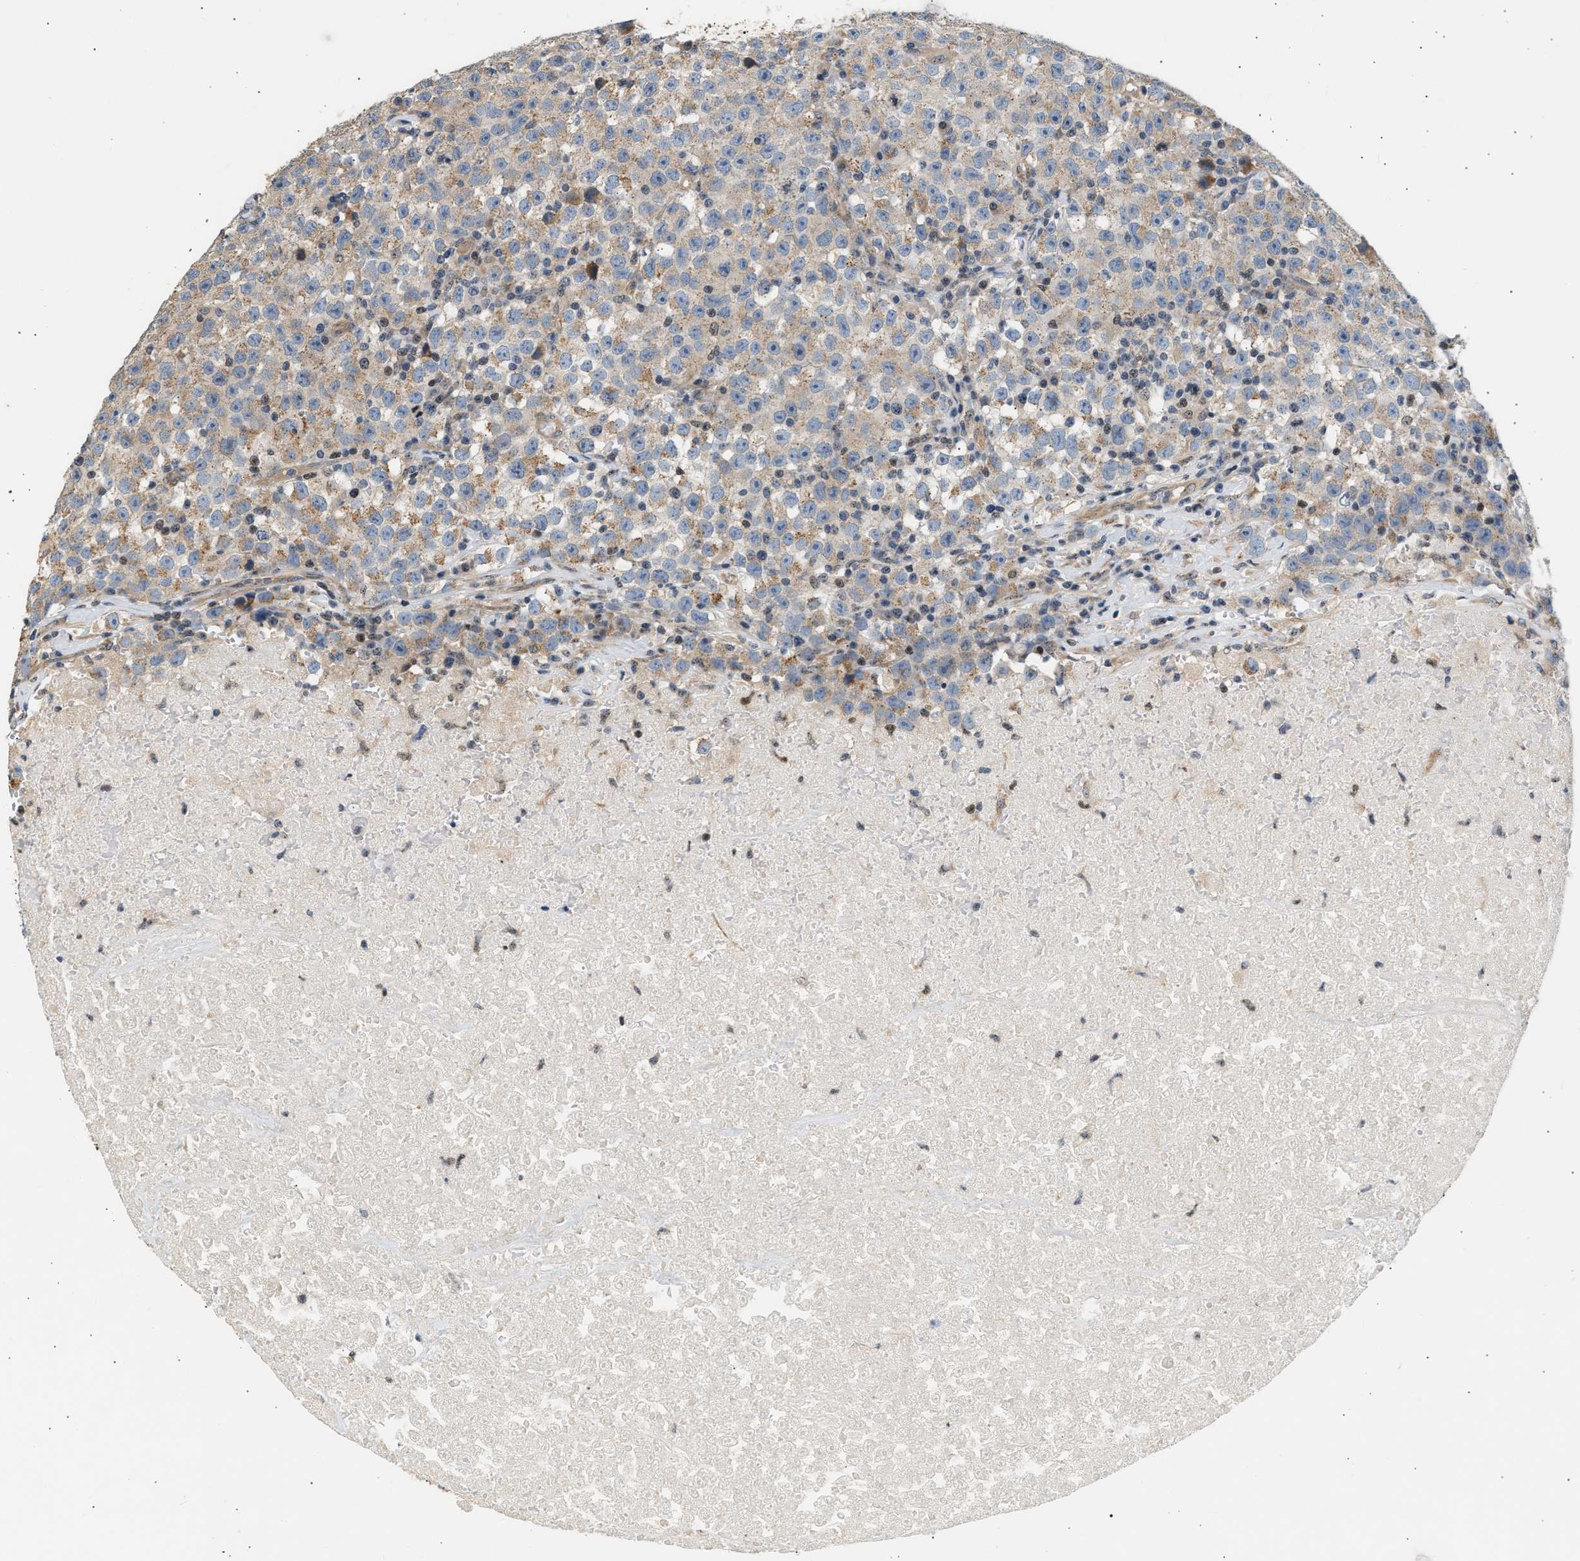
{"staining": {"intensity": "weak", "quantity": "25%-75%", "location": "cytoplasmic/membranous"}, "tissue": "testis cancer", "cell_type": "Tumor cells", "image_type": "cancer", "snomed": [{"axis": "morphology", "description": "Seminoma, NOS"}, {"axis": "topography", "description": "Testis"}], "caption": "Tumor cells display low levels of weak cytoplasmic/membranous positivity in approximately 25%-75% of cells in human testis seminoma.", "gene": "WDR31", "patient": {"sex": "male", "age": 22}}